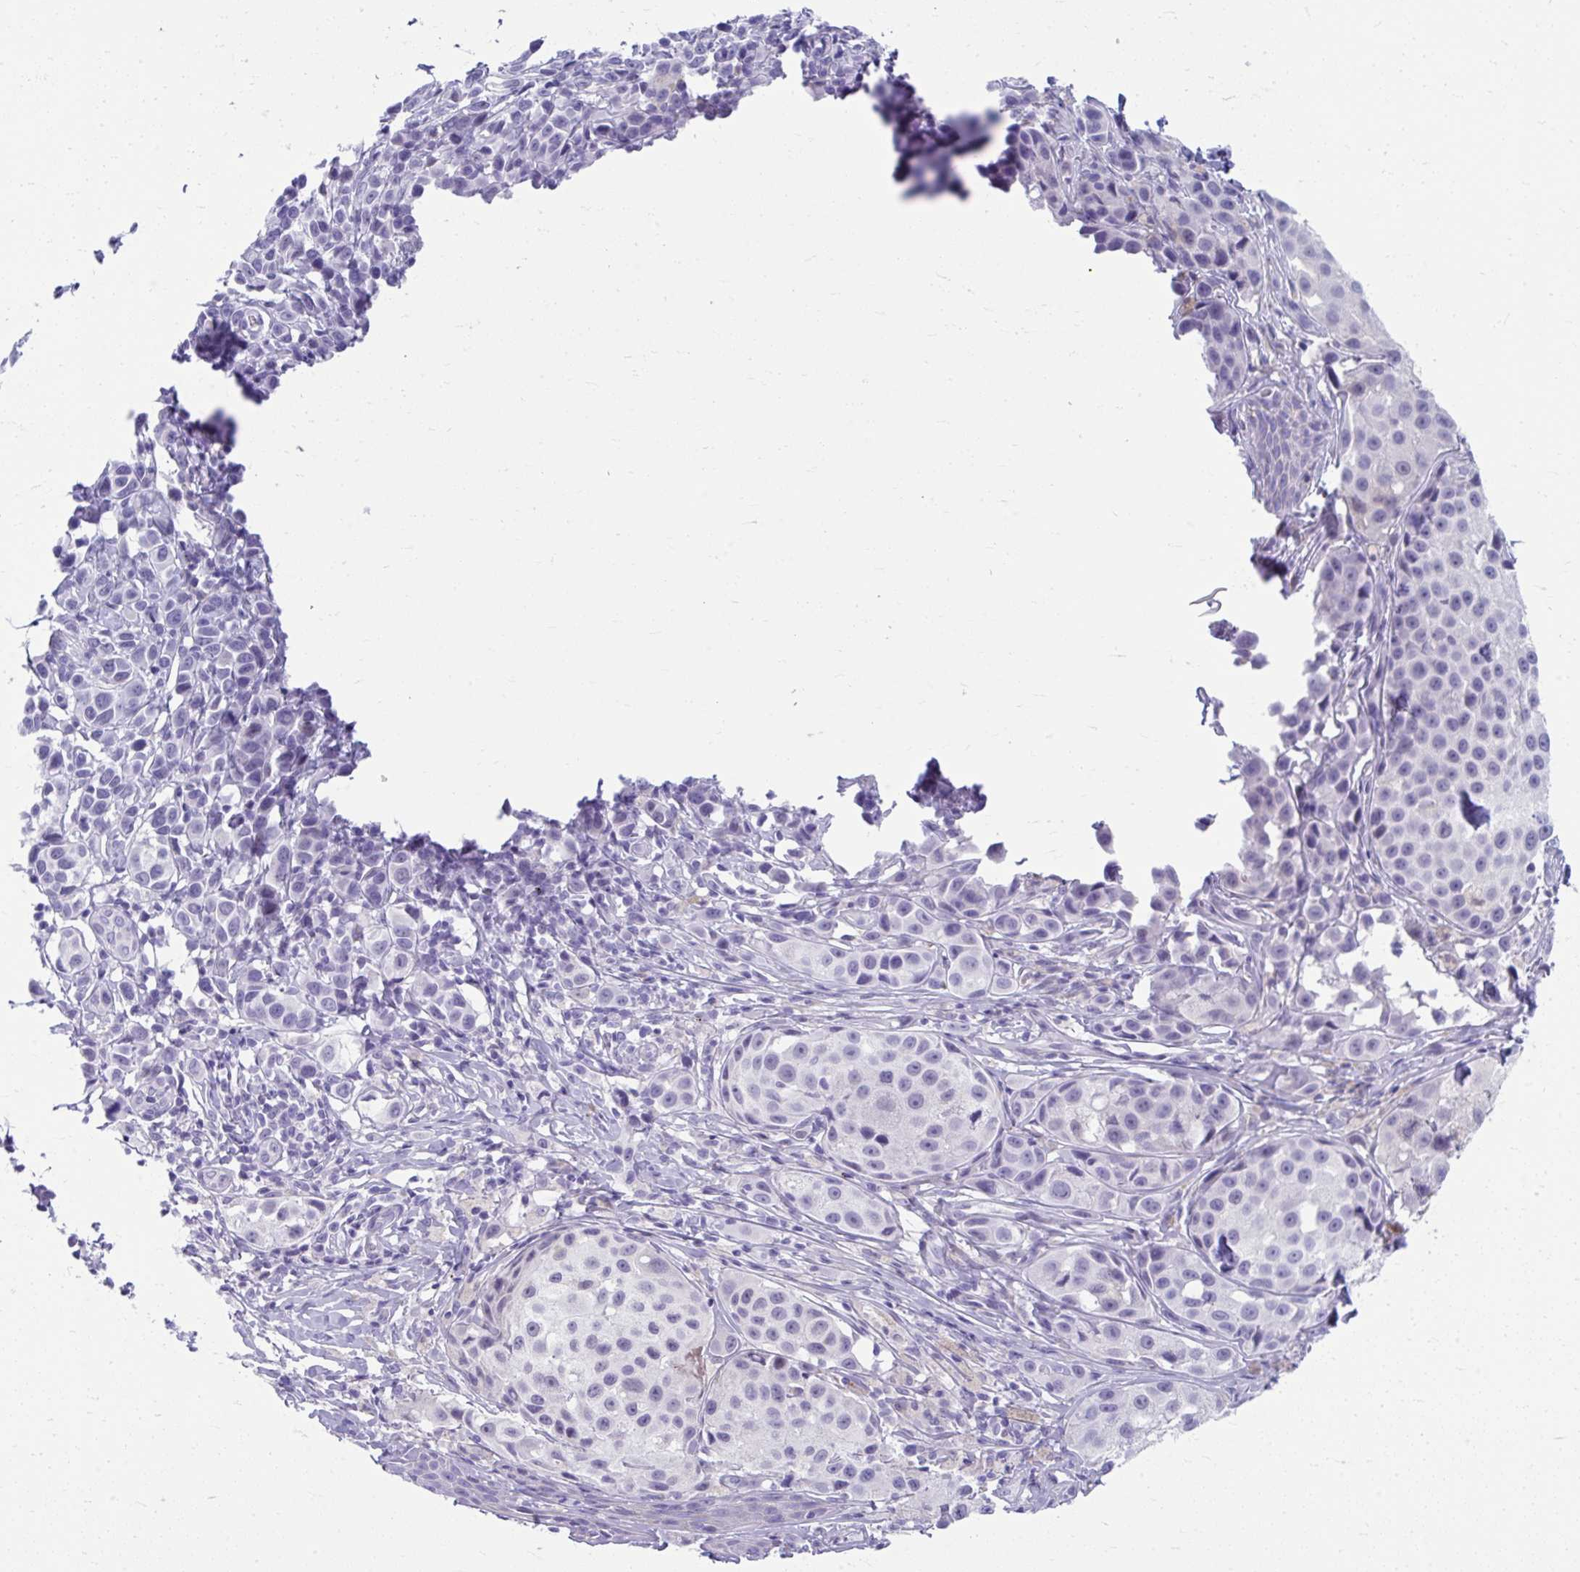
{"staining": {"intensity": "negative", "quantity": "none", "location": "none"}, "tissue": "melanoma", "cell_type": "Tumor cells", "image_type": "cancer", "snomed": [{"axis": "morphology", "description": "Malignant melanoma, NOS"}, {"axis": "topography", "description": "Skin"}], "caption": "The micrograph exhibits no staining of tumor cells in melanoma. The staining was performed using DAB (3,3'-diaminobenzidine) to visualize the protein expression in brown, while the nuclei were stained in blue with hematoxylin (Magnification: 20x).", "gene": "ISL1", "patient": {"sex": "male", "age": 39}}